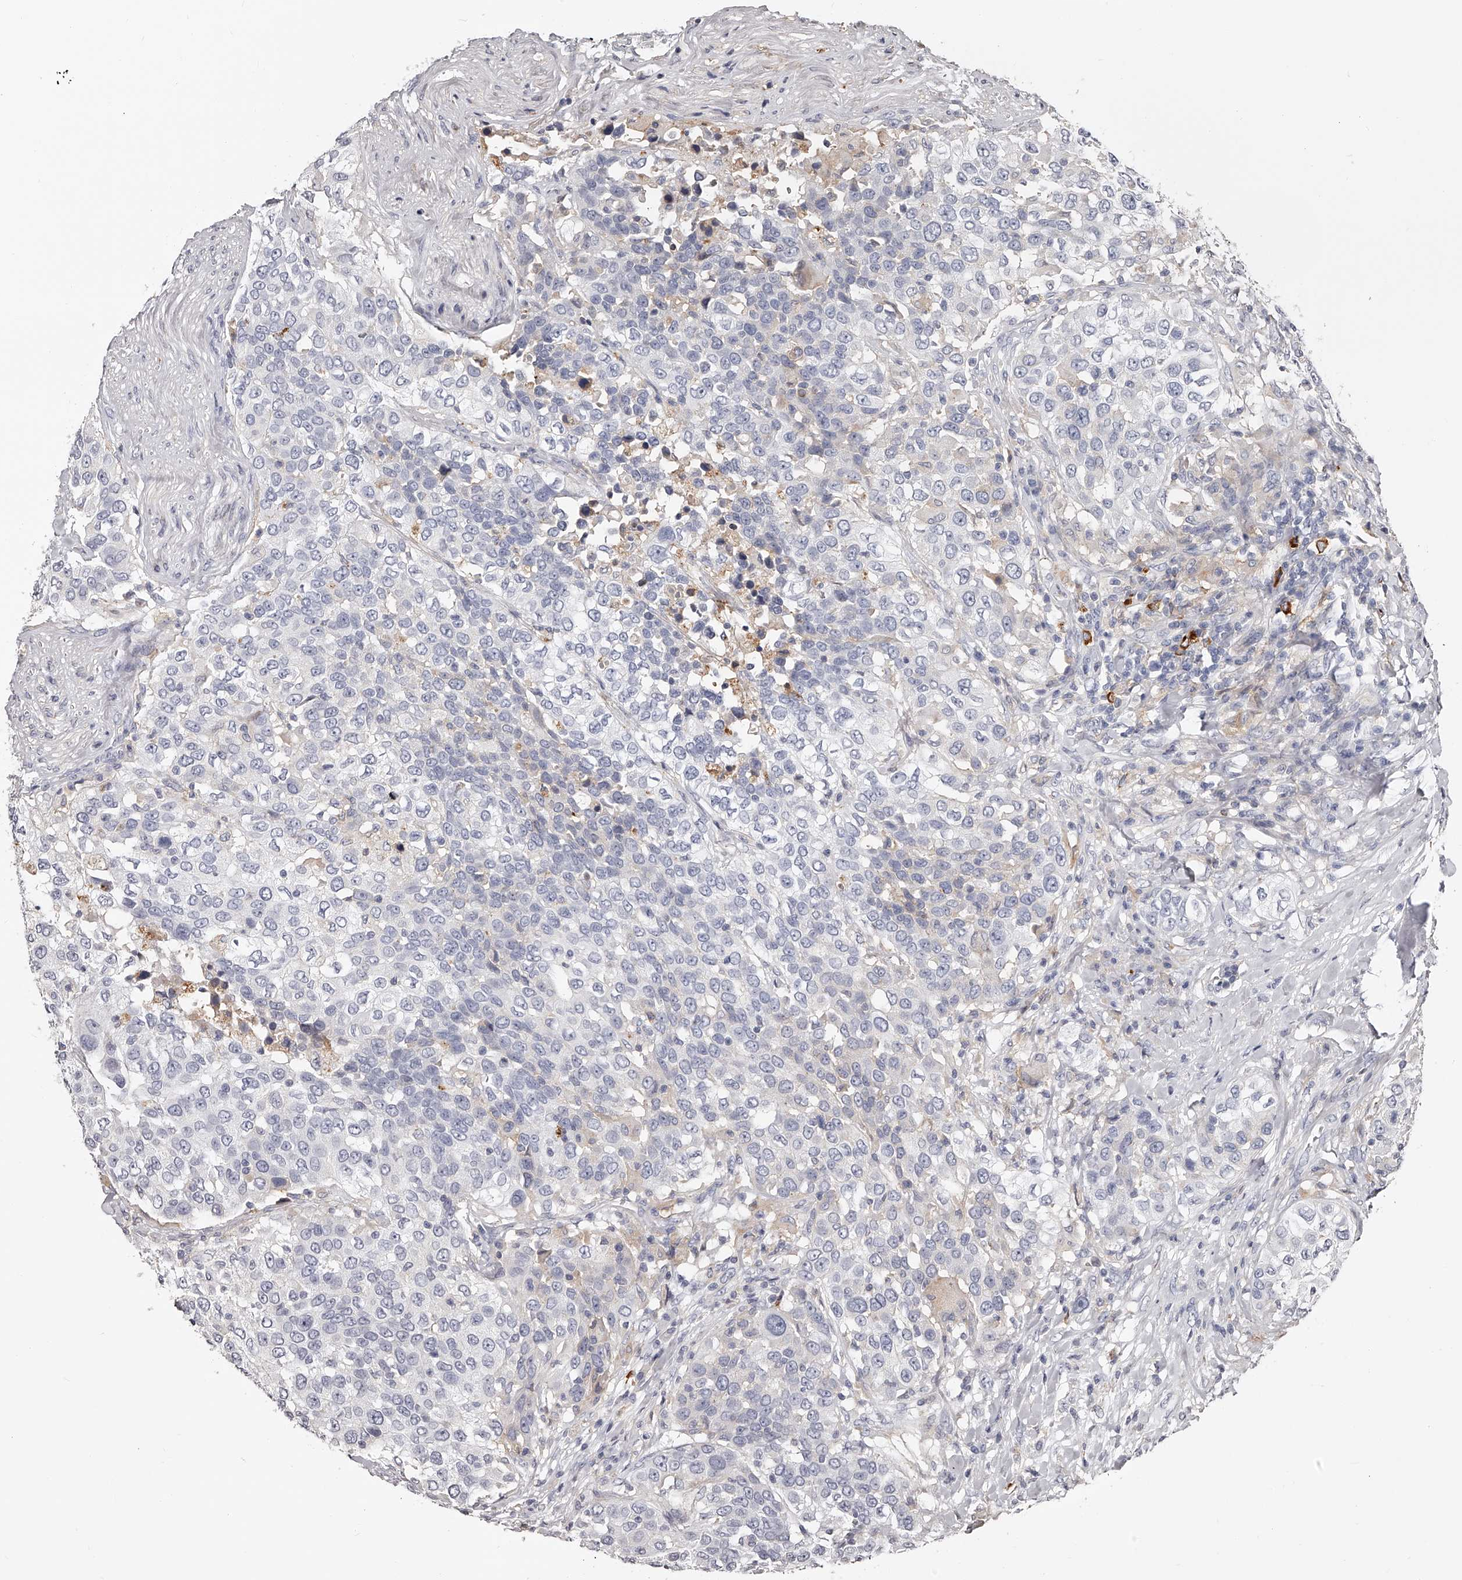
{"staining": {"intensity": "negative", "quantity": "none", "location": "none"}, "tissue": "urothelial cancer", "cell_type": "Tumor cells", "image_type": "cancer", "snomed": [{"axis": "morphology", "description": "Urothelial carcinoma, High grade"}, {"axis": "topography", "description": "Urinary bladder"}], "caption": "High magnification brightfield microscopy of urothelial cancer stained with DAB (brown) and counterstained with hematoxylin (blue): tumor cells show no significant staining. (IHC, brightfield microscopy, high magnification).", "gene": "PACSIN1", "patient": {"sex": "female", "age": 80}}